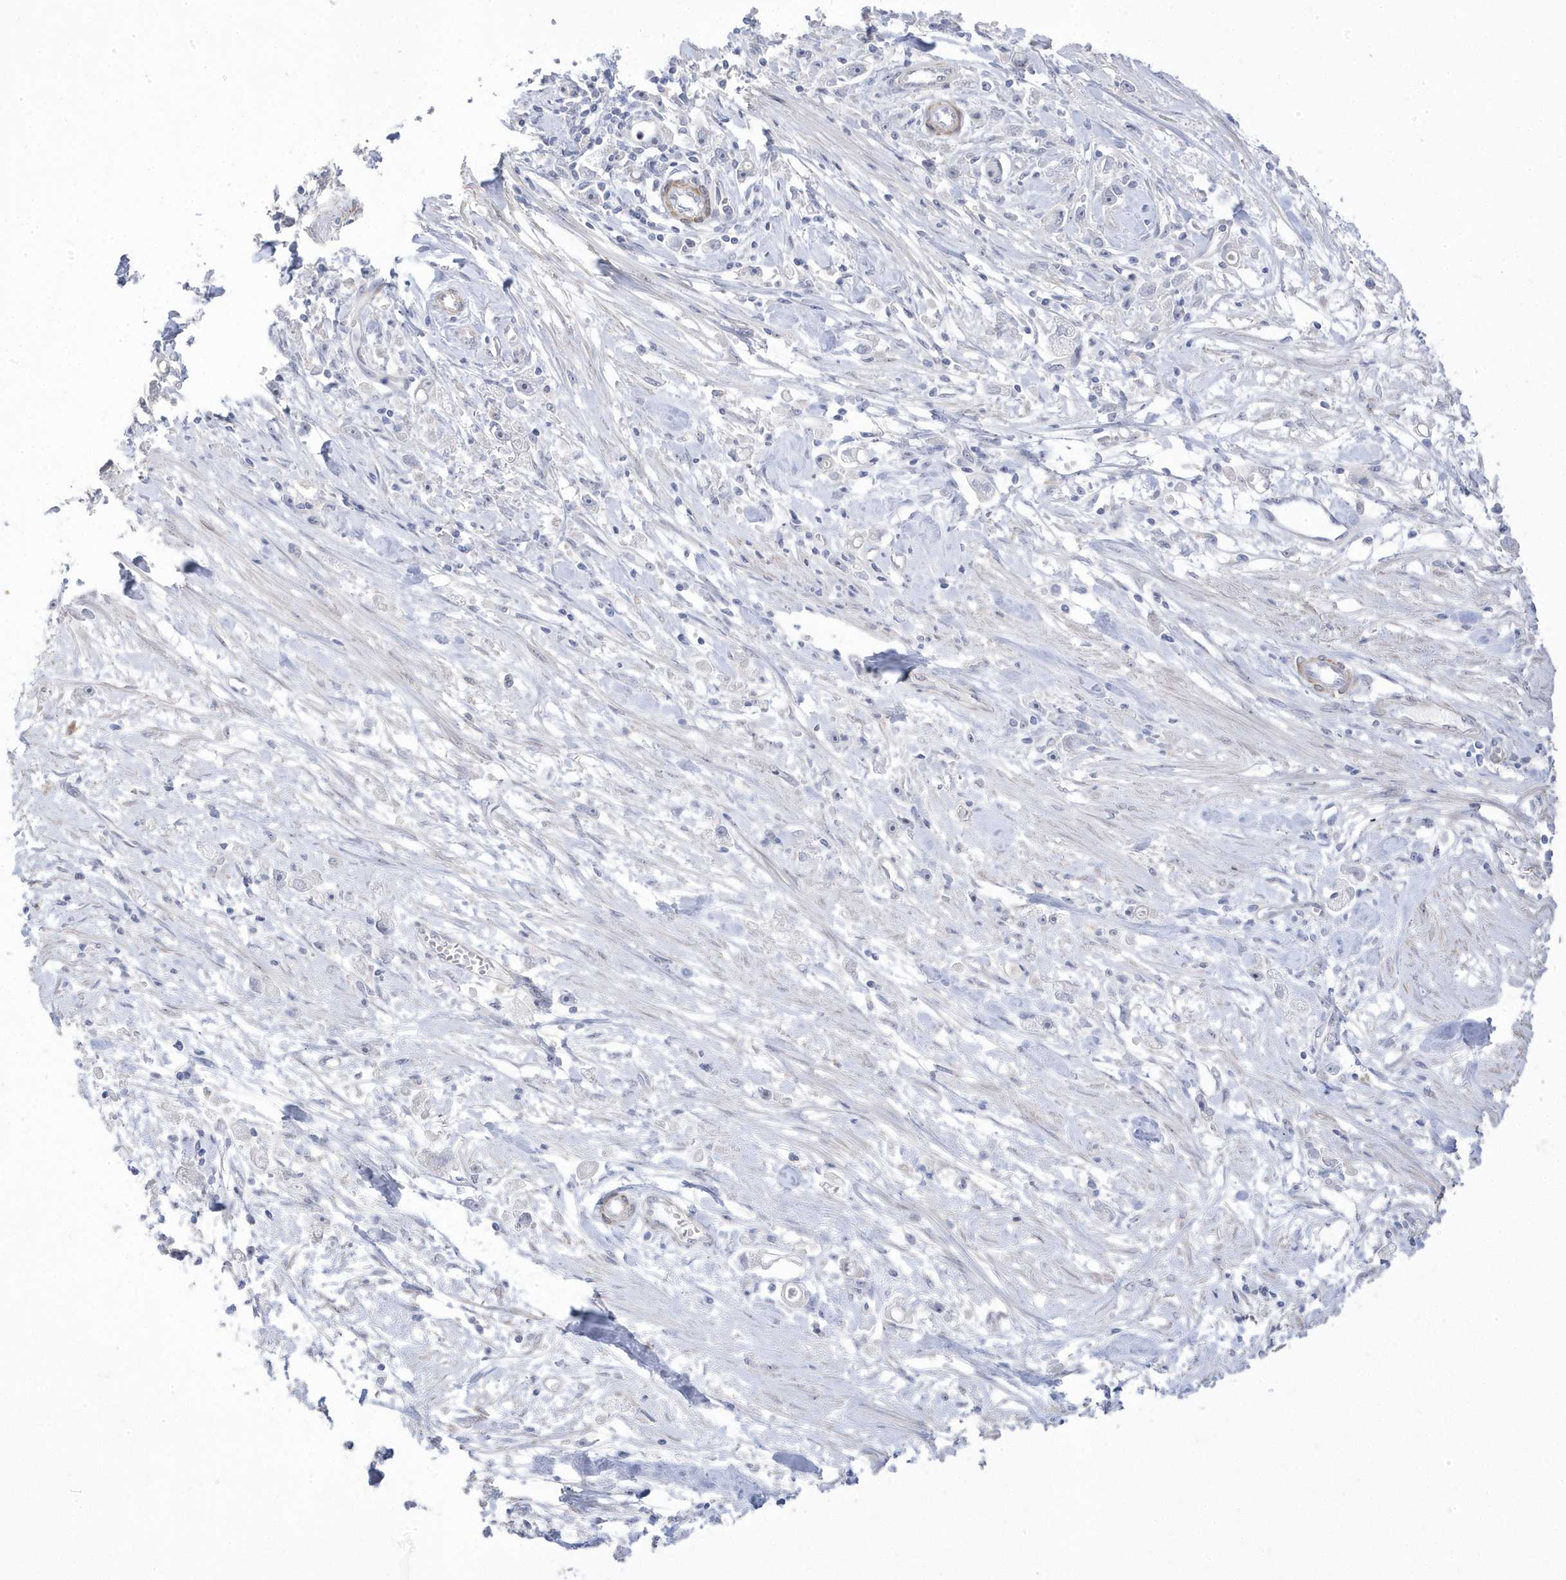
{"staining": {"intensity": "negative", "quantity": "none", "location": "none"}, "tissue": "stomach cancer", "cell_type": "Tumor cells", "image_type": "cancer", "snomed": [{"axis": "morphology", "description": "Adenocarcinoma, NOS"}, {"axis": "topography", "description": "Stomach"}], "caption": "This is an immunohistochemistry micrograph of human adenocarcinoma (stomach). There is no staining in tumor cells.", "gene": "GTPBP6", "patient": {"sex": "female", "age": 59}}